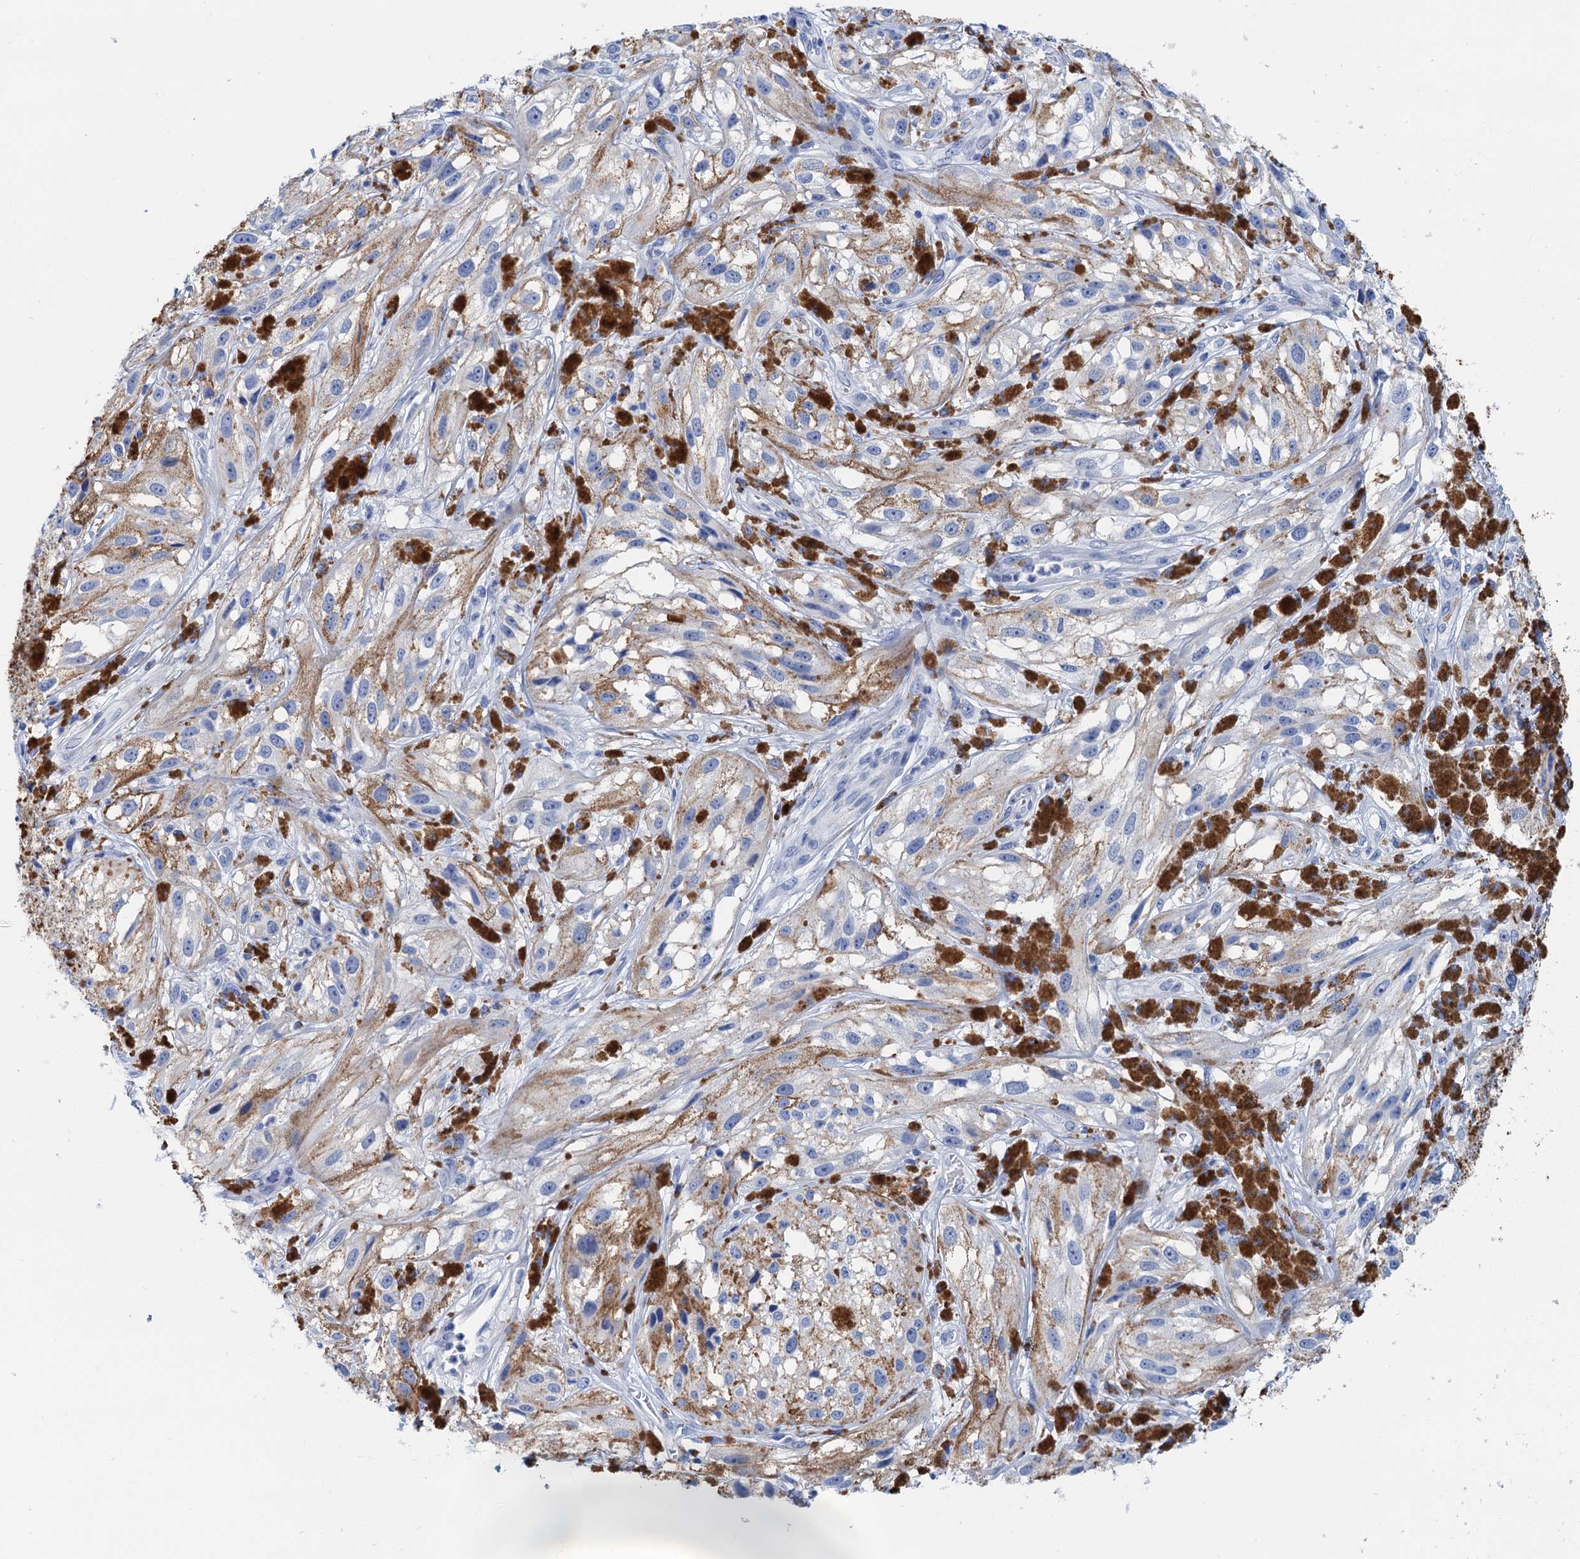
{"staining": {"intensity": "negative", "quantity": "none", "location": "none"}, "tissue": "melanoma", "cell_type": "Tumor cells", "image_type": "cancer", "snomed": [{"axis": "morphology", "description": "Malignant melanoma, NOS"}, {"axis": "topography", "description": "Skin"}], "caption": "Histopathology image shows no significant protein expression in tumor cells of malignant melanoma. Brightfield microscopy of immunohistochemistry stained with DAB (brown) and hematoxylin (blue), captured at high magnification.", "gene": "NLRP10", "patient": {"sex": "male", "age": 88}}